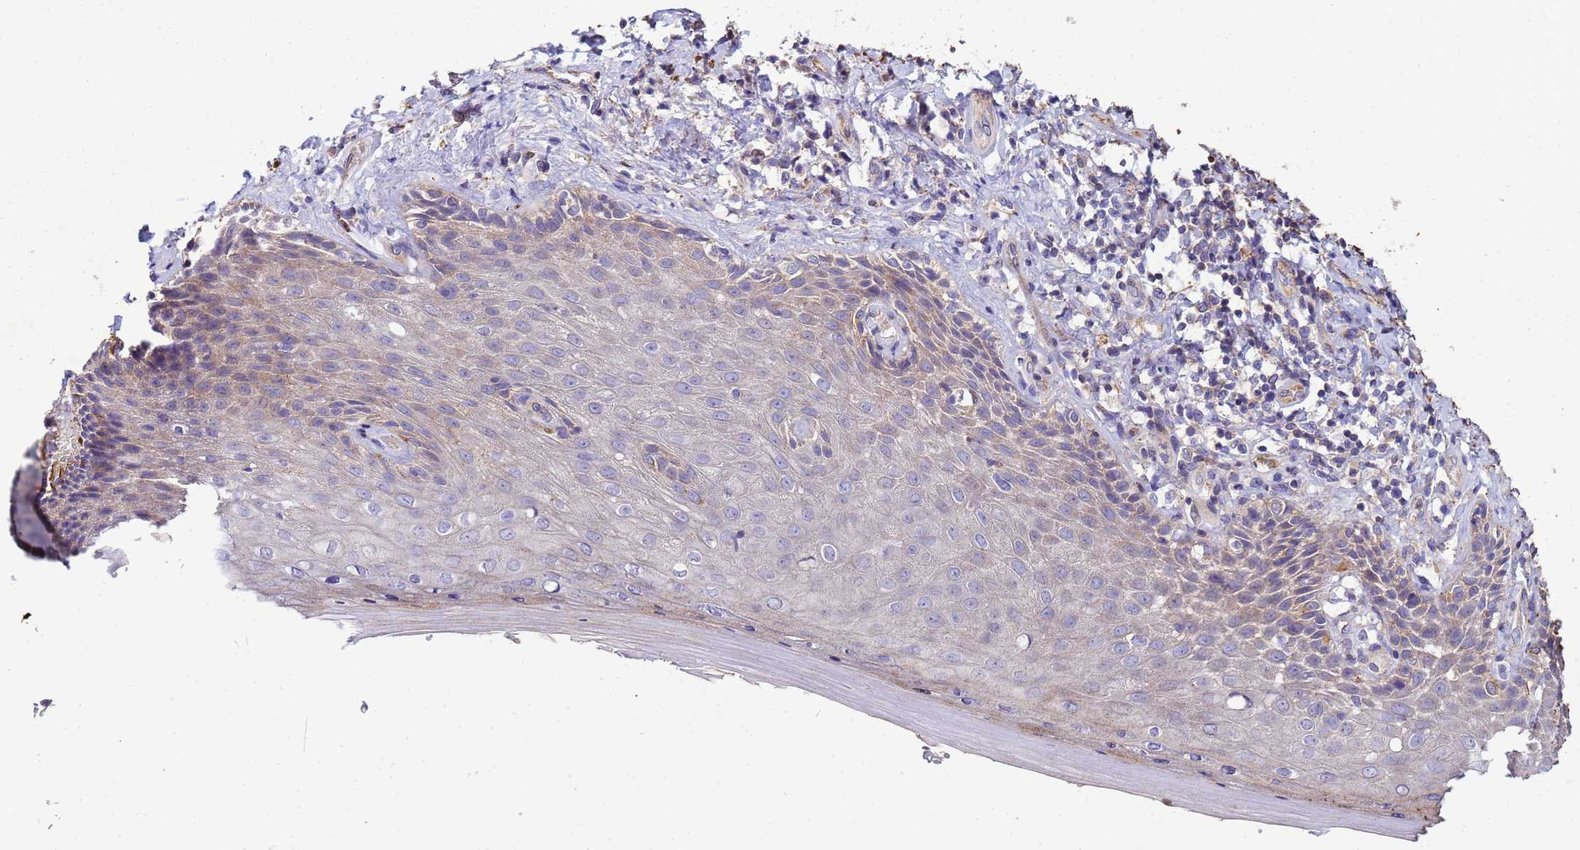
{"staining": {"intensity": "moderate", "quantity": "<25%", "location": "cytoplasmic/membranous"}, "tissue": "skin", "cell_type": "Epidermal cells", "image_type": "normal", "snomed": [{"axis": "morphology", "description": "Normal tissue, NOS"}, {"axis": "topography", "description": "Anal"}], "caption": "Protein expression by IHC demonstrates moderate cytoplasmic/membranous positivity in about <25% of epidermal cells in benign skin.", "gene": "CDC34", "patient": {"sex": "female", "age": 89}}